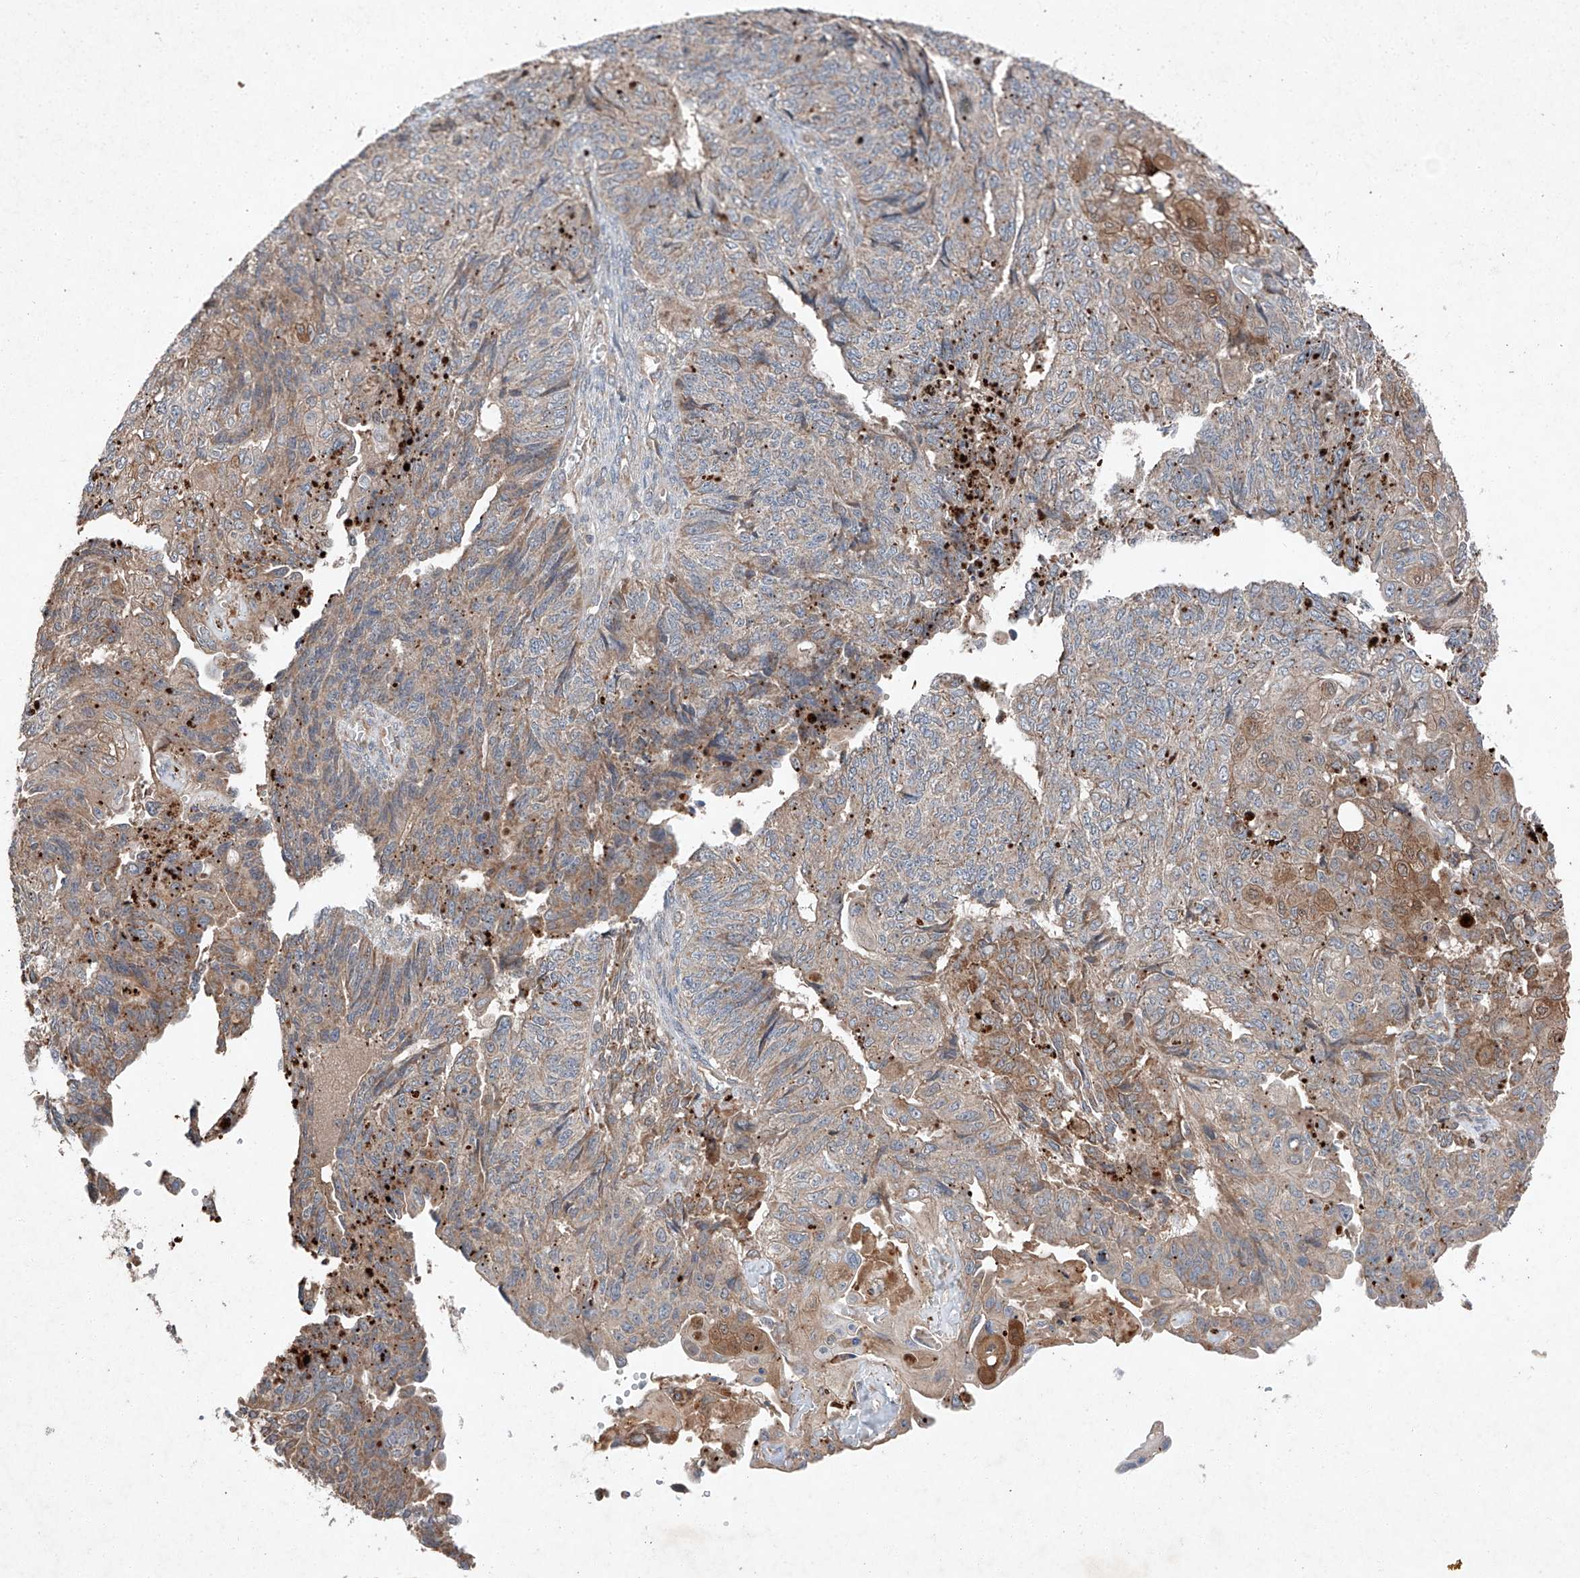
{"staining": {"intensity": "moderate", "quantity": "<25%", "location": "cytoplasmic/membranous"}, "tissue": "endometrial cancer", "cell_type": "Tumor cells", "image_type": "cancer", "snomed": [{"axis": "morphology", "description": "Adenocarcinoma, NOS"}, {"axis": "topography", "description": "Endometrium"}], "caption": "Moderate cytoplasmic/membranous expression for a protein is present in about <25% of tumor cells of endometrial cancer (adenocarcinoma) using immunohistochemistry.", "gene": "RUSC1", "patient": {"sex": "female", "age": 32}}